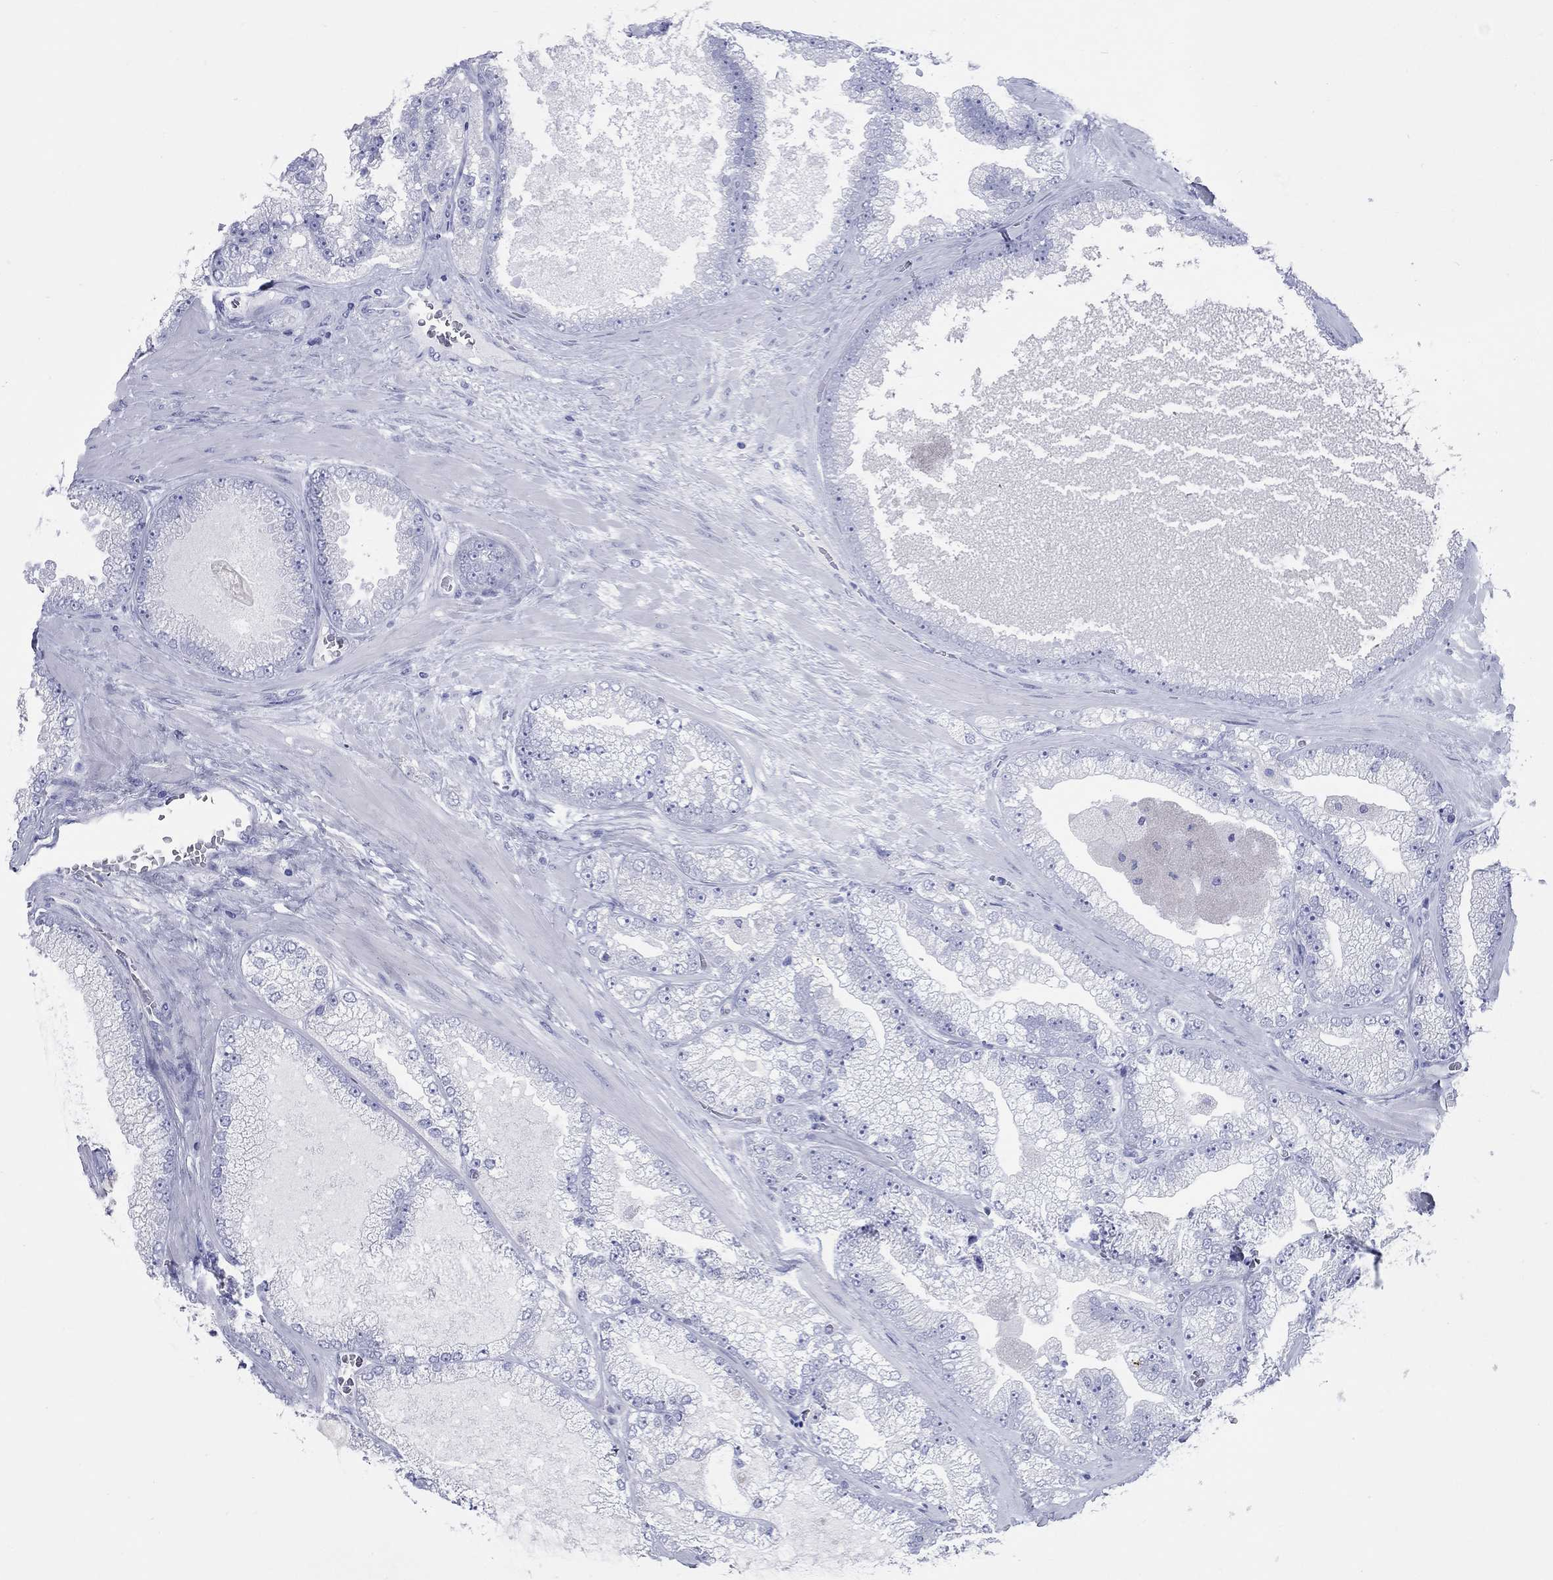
{"staining": {"intensity": "negative", "quantity": "none", "location": "none"}, "tissue": "prostate cancer", "cell_type": "Tumor cells", "image_type": "cancer", "snomed": [{"axis": "morphology", "description": "Adenocarcinoma, Low grade"}, {"axis": "topography", "description": "Prostate"}], "caption": "DAB (3,3'-diaminobenzidine) immunohistochemical staining of human low-grade adenocarcinoma (prostate) reveals no significant staining in tumor cells.", "gene": "CCNA1", "patient": {"sex": "male", "age": 57}}